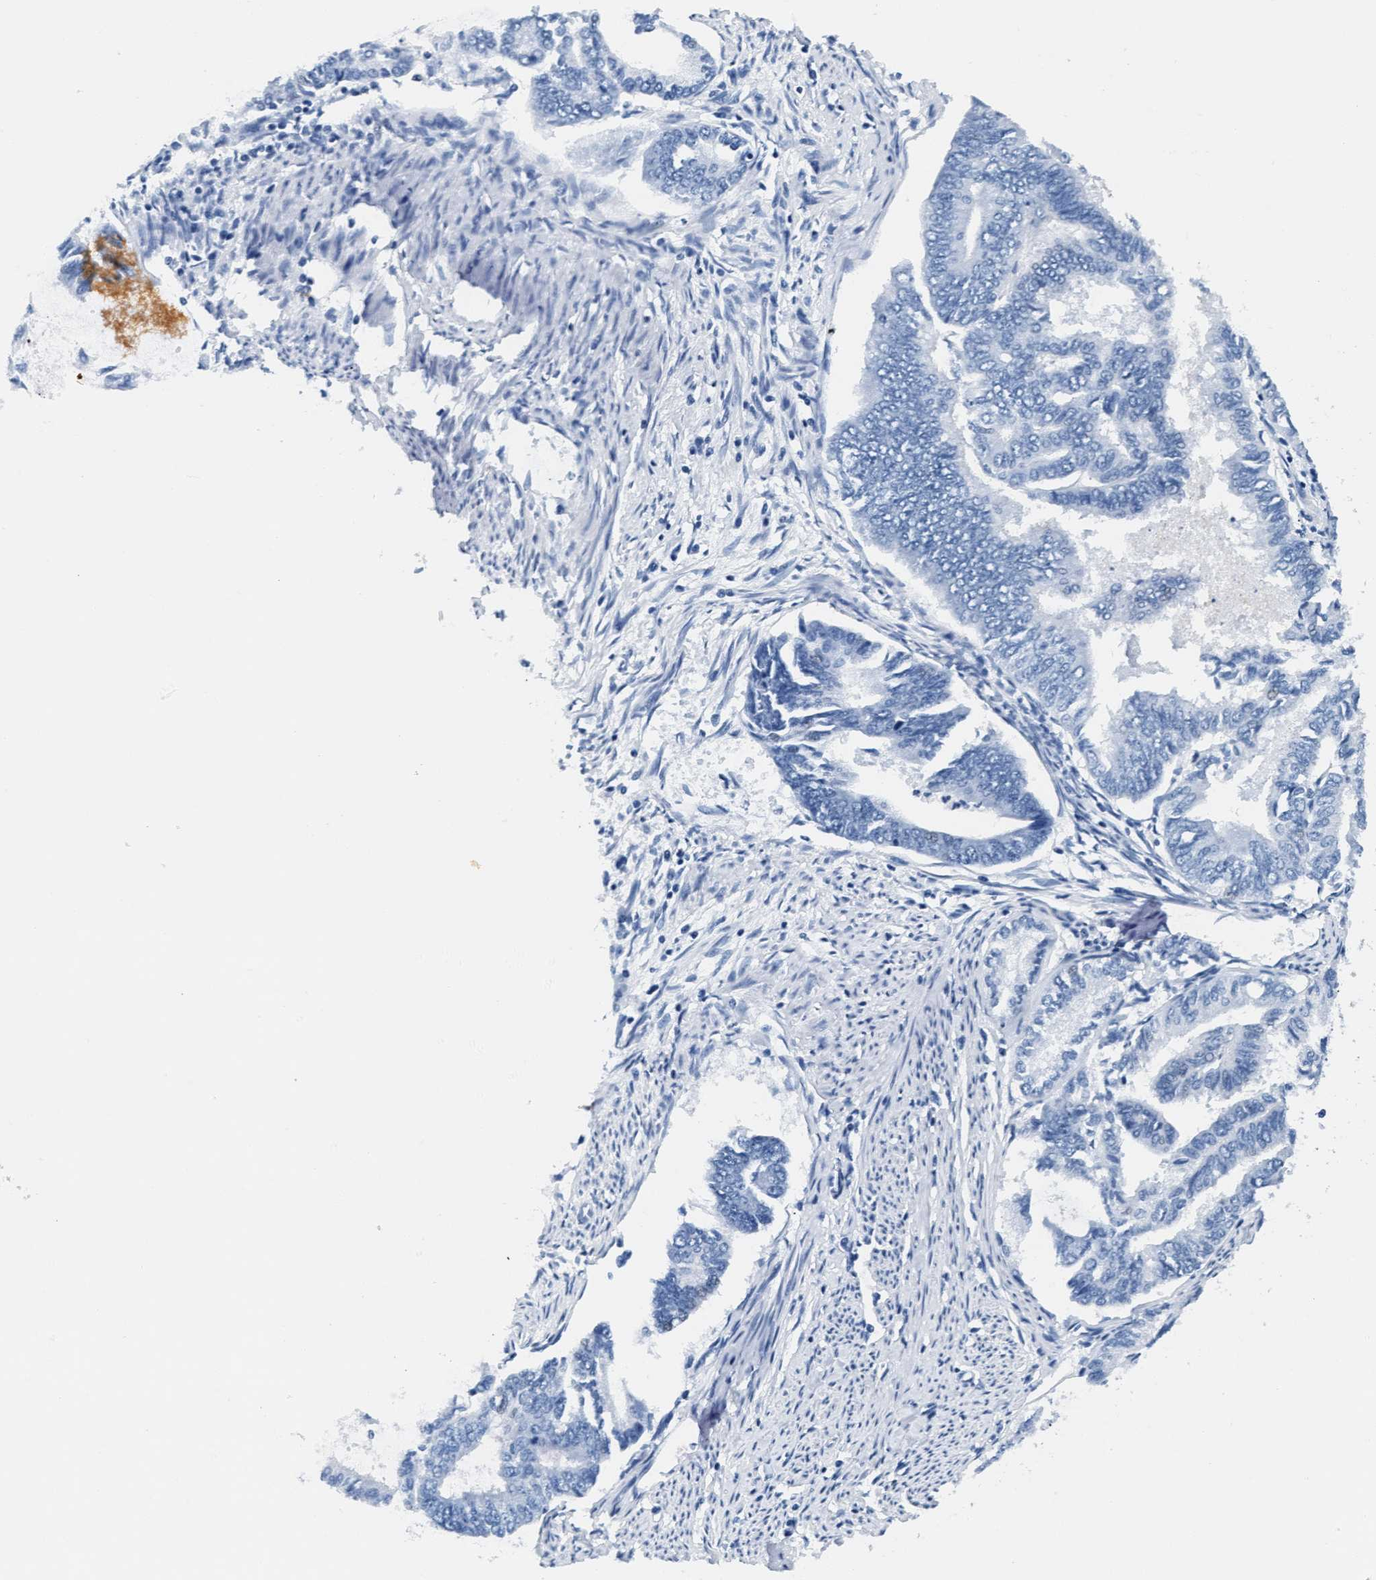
{"staining": {"intensity": "negative", "quantity": "none", "location": "none"}, "tissue": "endometrial cancer", "cell_type": "Tumor cells", "image_type": "cancer", "snomed": [{"axis": "morphology", "description": "Adenocarcinoma, NOS"}, {"axis": "topography", "description": "Endometrium"}], "caption": "Endometrial cancer was stained to show a protein in brown. There is no significant staining in tumor cells.", "gene": "MMP8", "patient": {"sex": "female", "age": 86}}